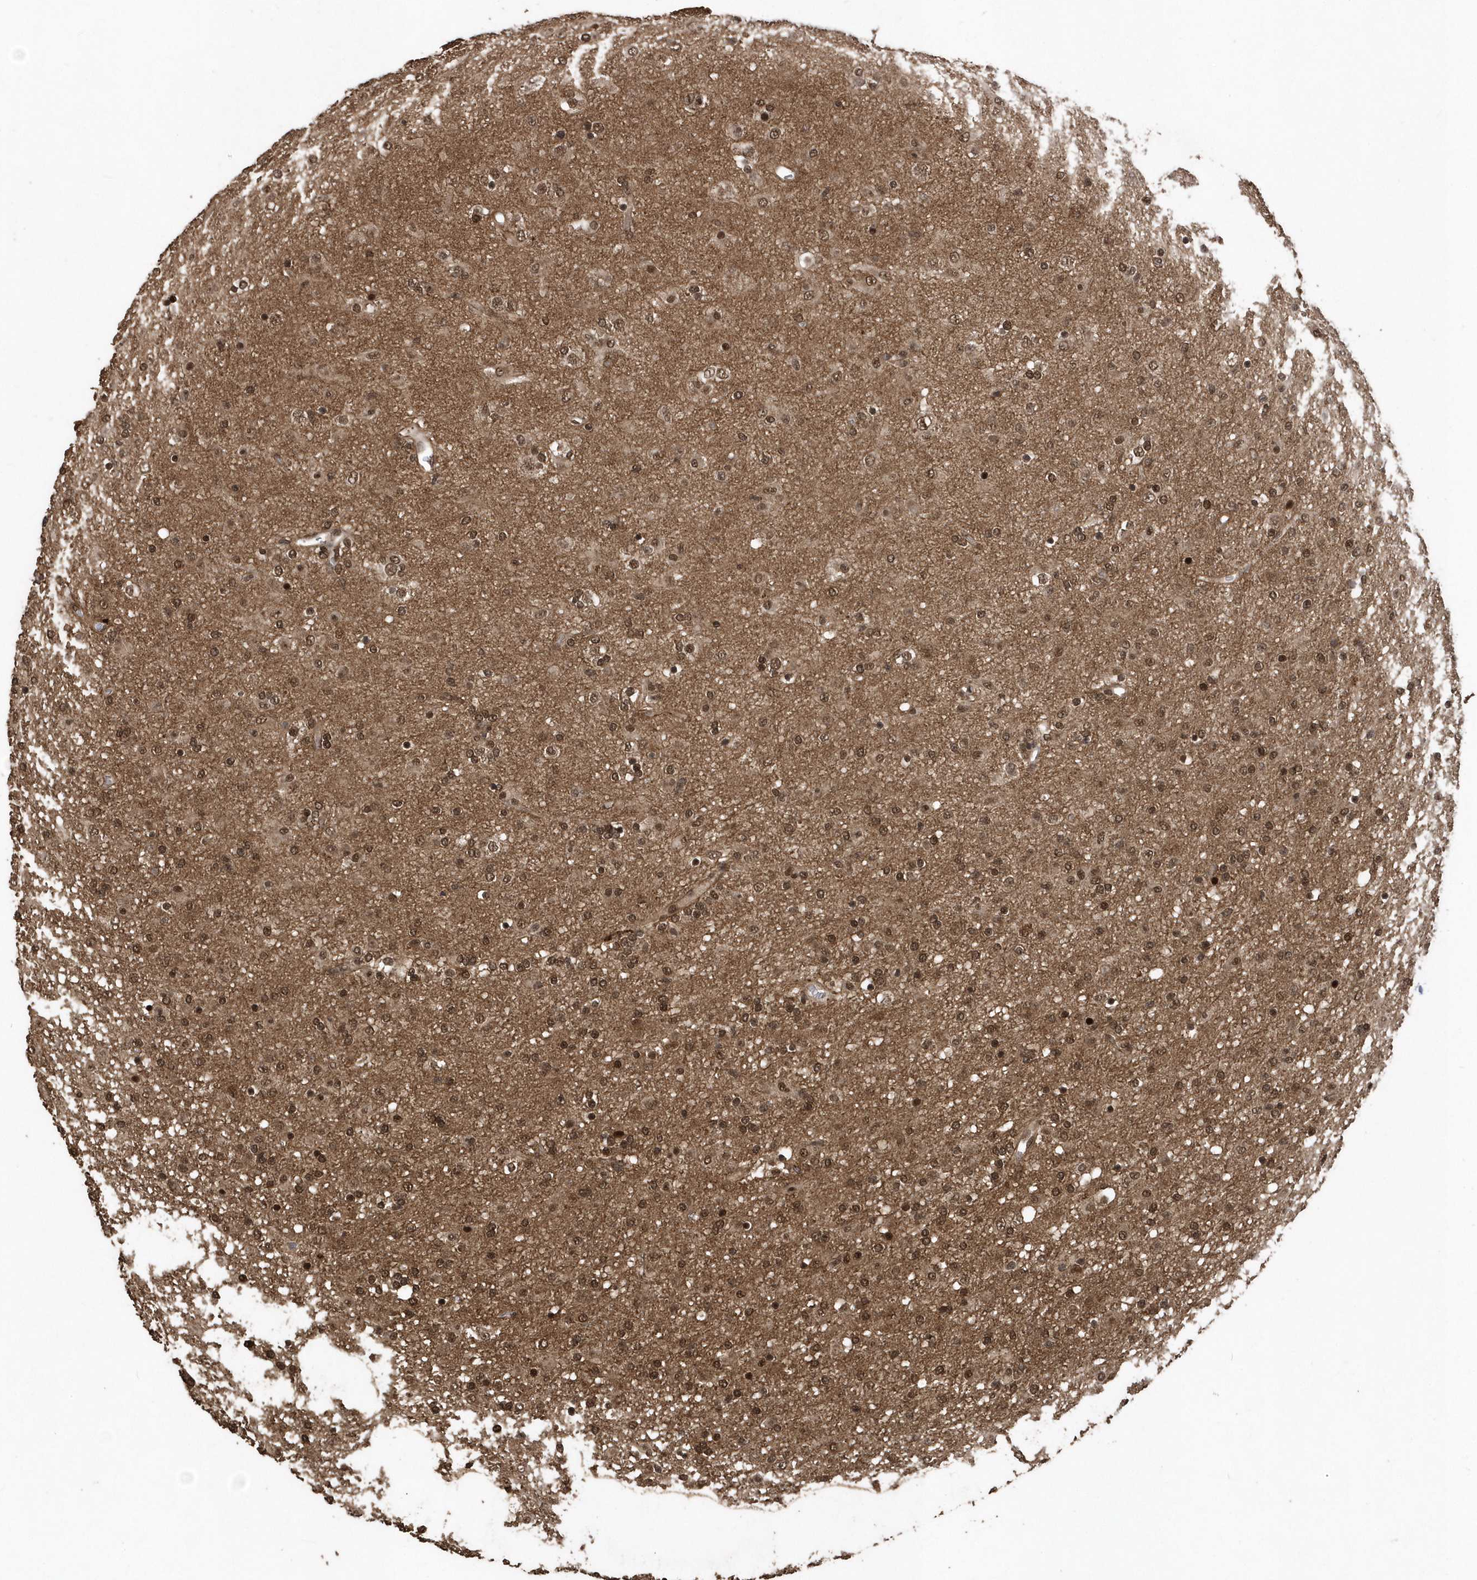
{"staining": {"intensity": "moderate", "quantity": ">75%", "location": "nuclear"}, "tissue": "glioma", "cell_type": "Tumor cells", "image_type": "cancer", "snomed": [{"axis": "morphology", "description": "Glioma, malignant, Low grade"}, {"axis": "topography", "description": "Brain"}], "caption": "High-magnification brightfield microscopy of glioma stained with DAB (brown) and counterstained with hematoxylin (blue). tumor cells exhibit moderate nuclear staining is seen in approximately>75% of cells.", "gene": "INTS12", "patient": {"sex": "male", "age": 65}}